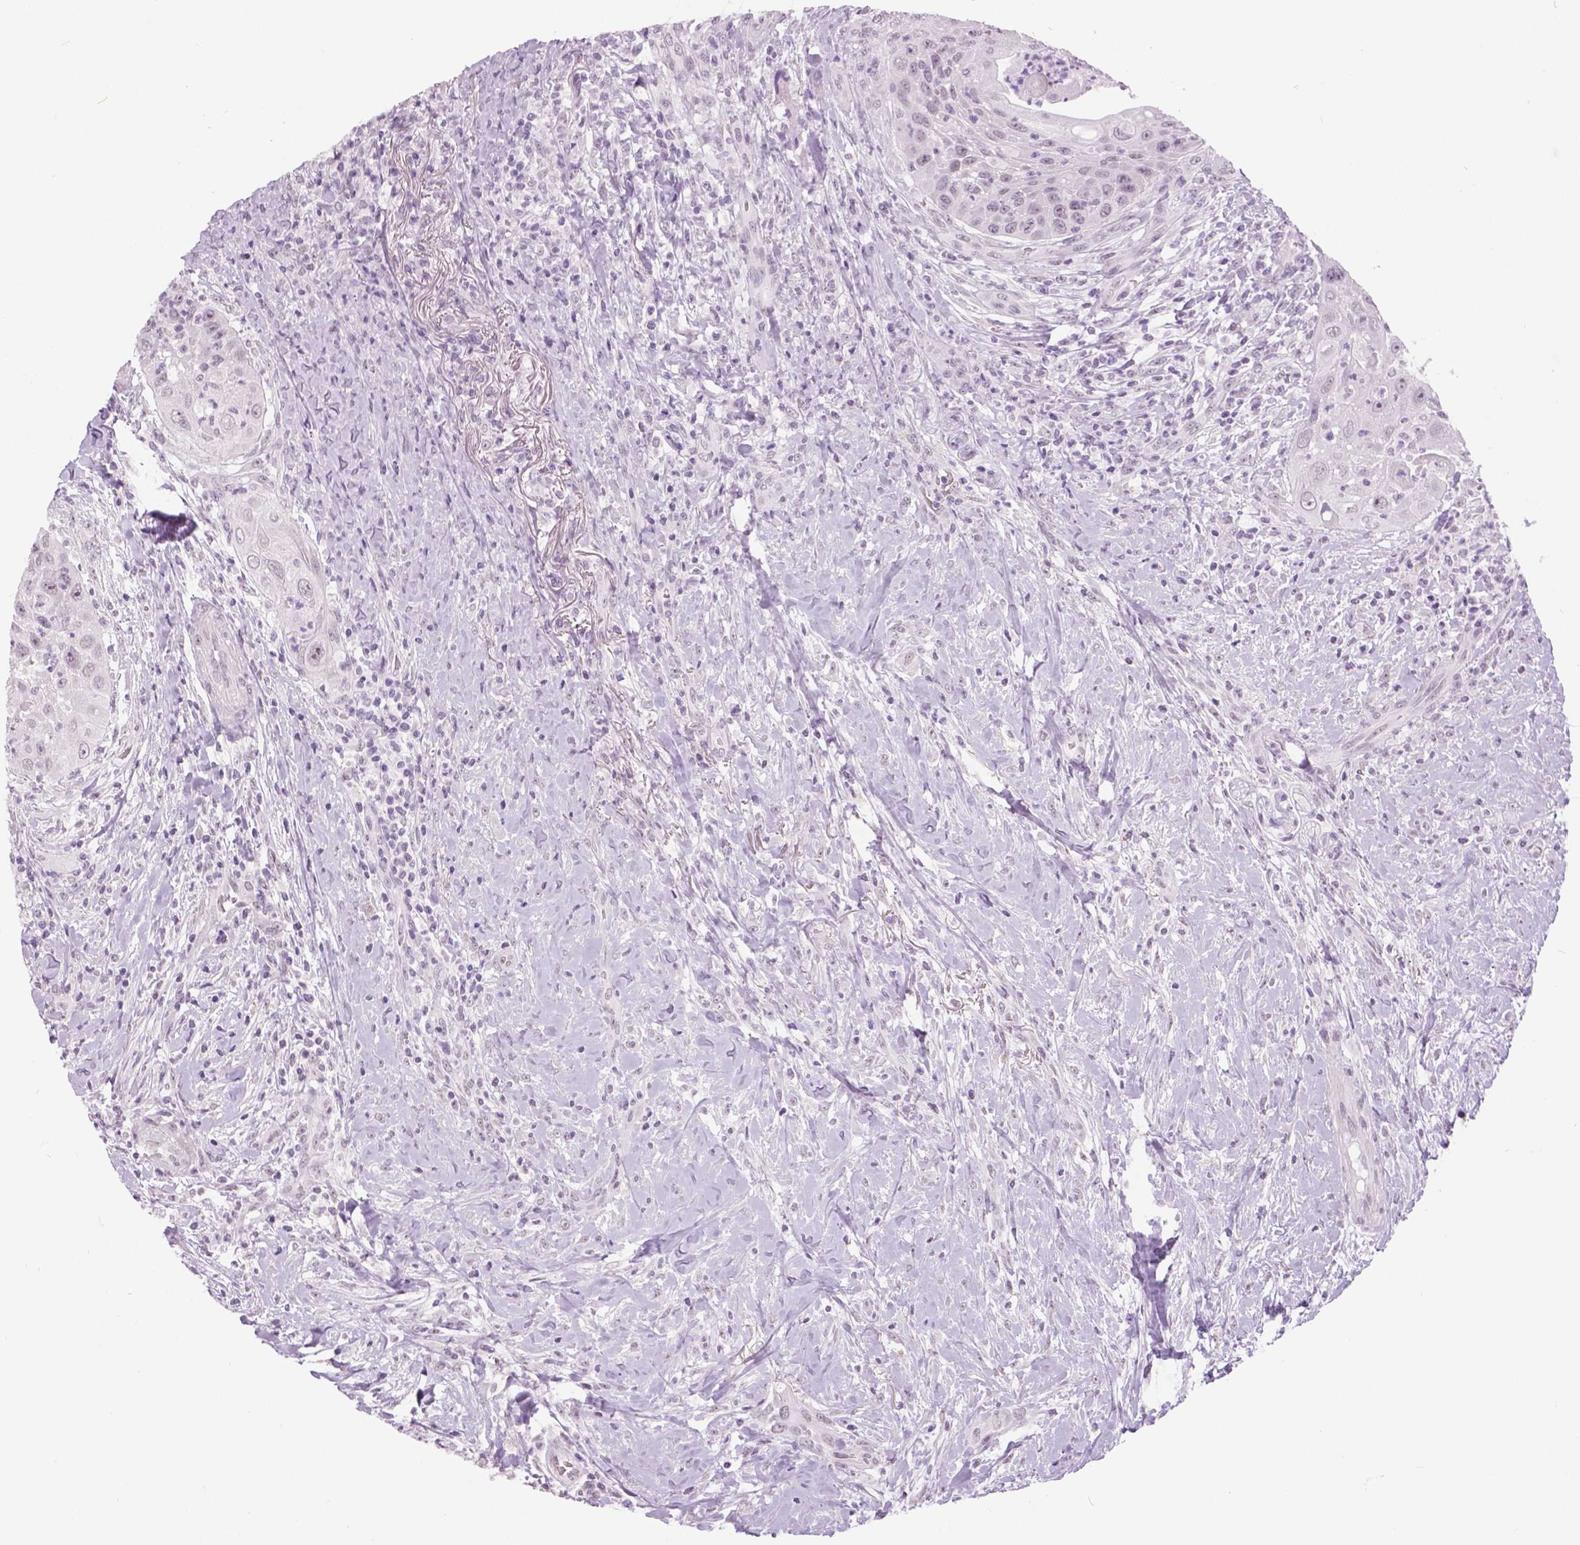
{"staining": {"intensity": "negative", "quantity": "none", "location": "none"}, "tissue": "head and neck cancer", "cell_type": "Tumor cells", "image_type": "cancer", "snomed": [{"axis": "morphology", "description": "Squamous cell carcinoma, NOS"}, {"axis": "topography", "description": "Head-Neck"}], "caption": "This is an immunohistochemistry (IHC) photomicrograph of human squamous cell carcinoma (head and neck). There is no positivity in tumor cells.", "gene": "MYOM1", "patient": {"sex": "male", "age": 69}}